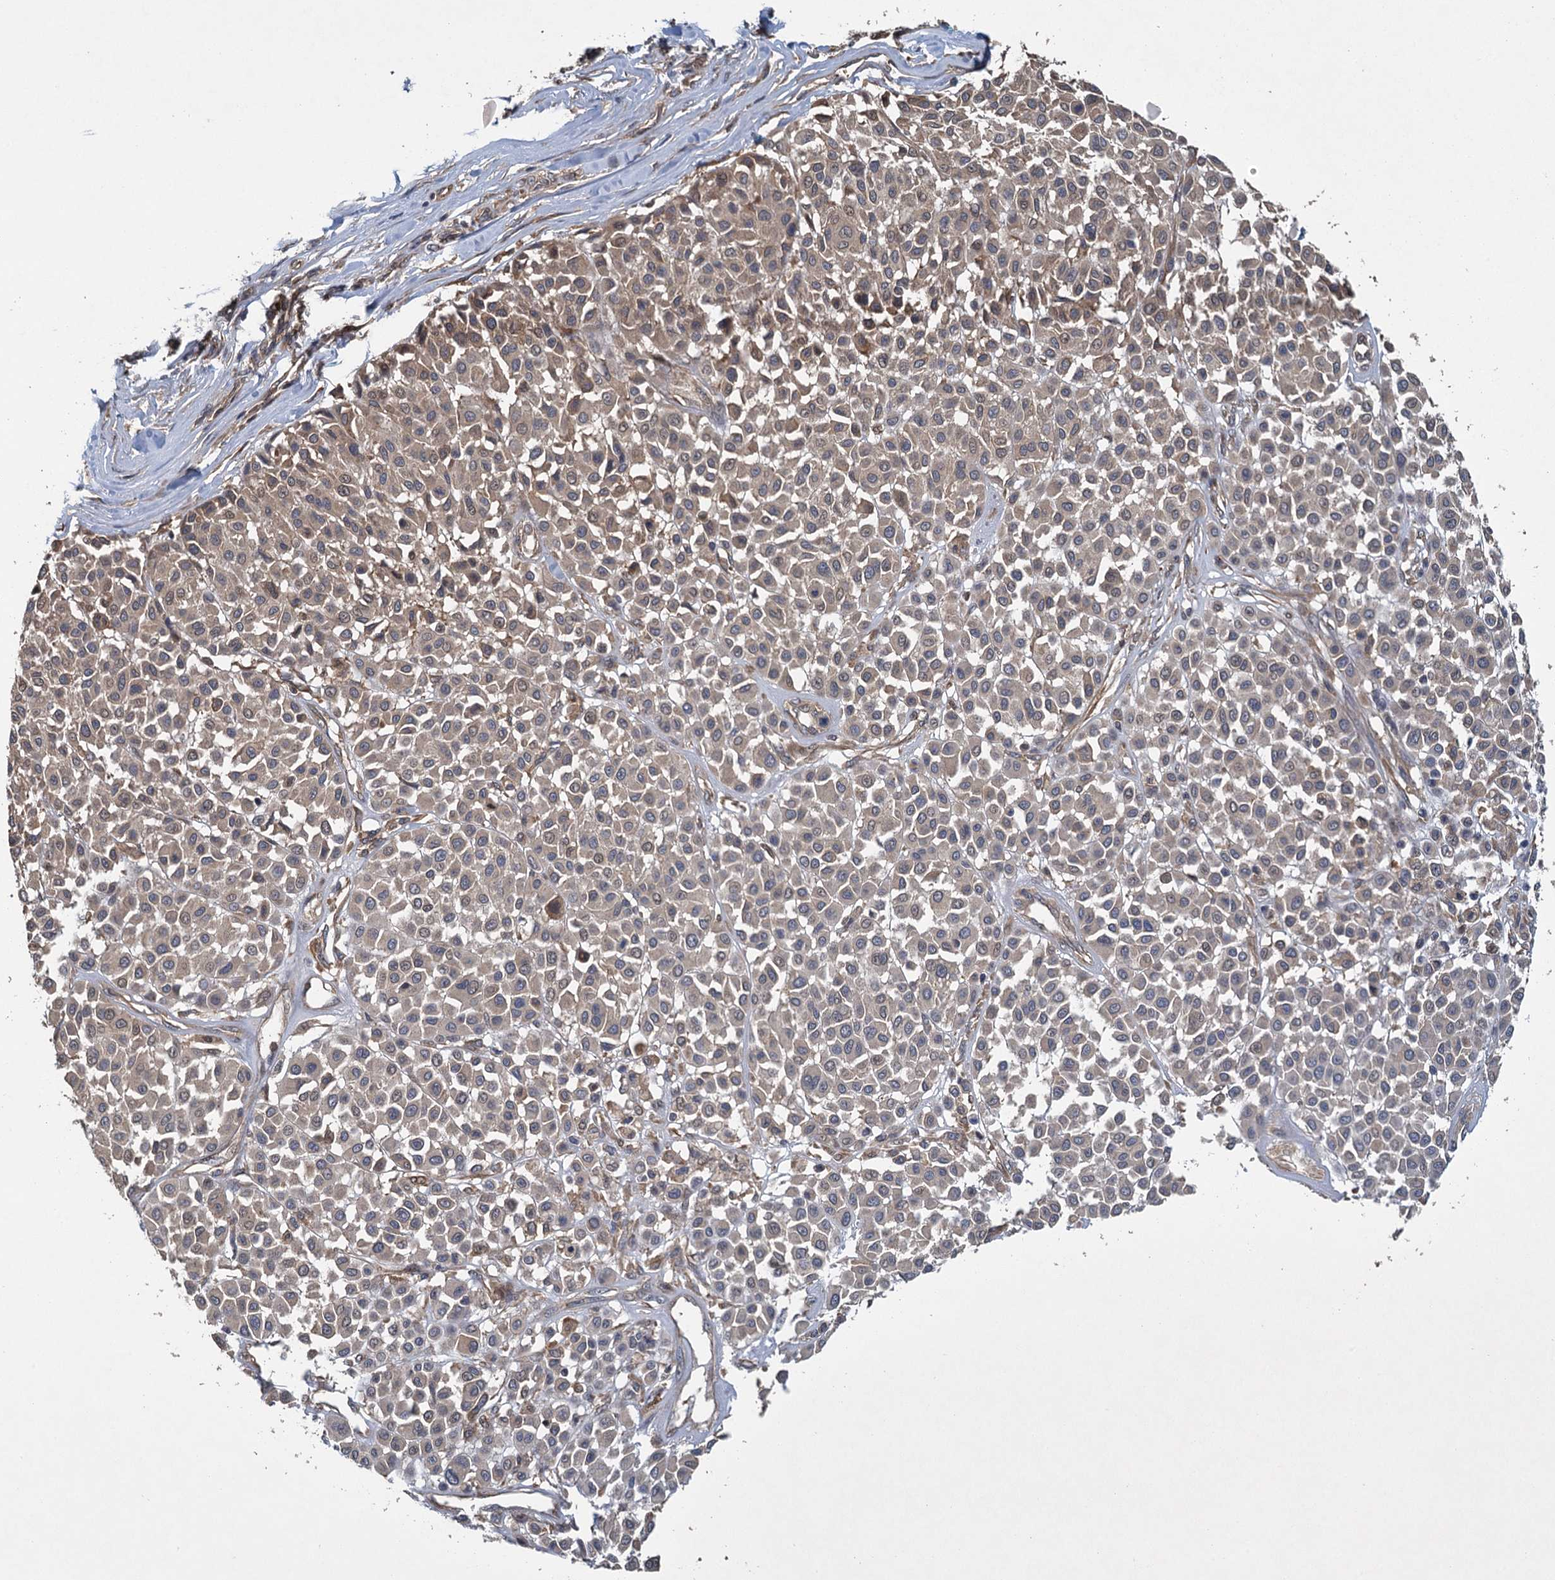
{"staining": {"intensity": "weak", "quantity": "25%-75%", "location": "cytoplasmic/membranous"}, "tissue": "melanoma", "cell_type": "Tumor cells", "image_type": "cancer", "snomed": [{"axis": "morphology", "description": "Malignant melanoma, Metastatic site"}, {"axis": "topography", "description": "Soft tissue"}], "caption": "Immunohistochemical staining of human malignant melanoma (metastatic site) demonstrates low levels of weak cytoplasmic/membranous protein expression in about 25%-75% of tumor cells.", "gene": "MEAK7", "patient": {"sex": "male", "age": 41}}